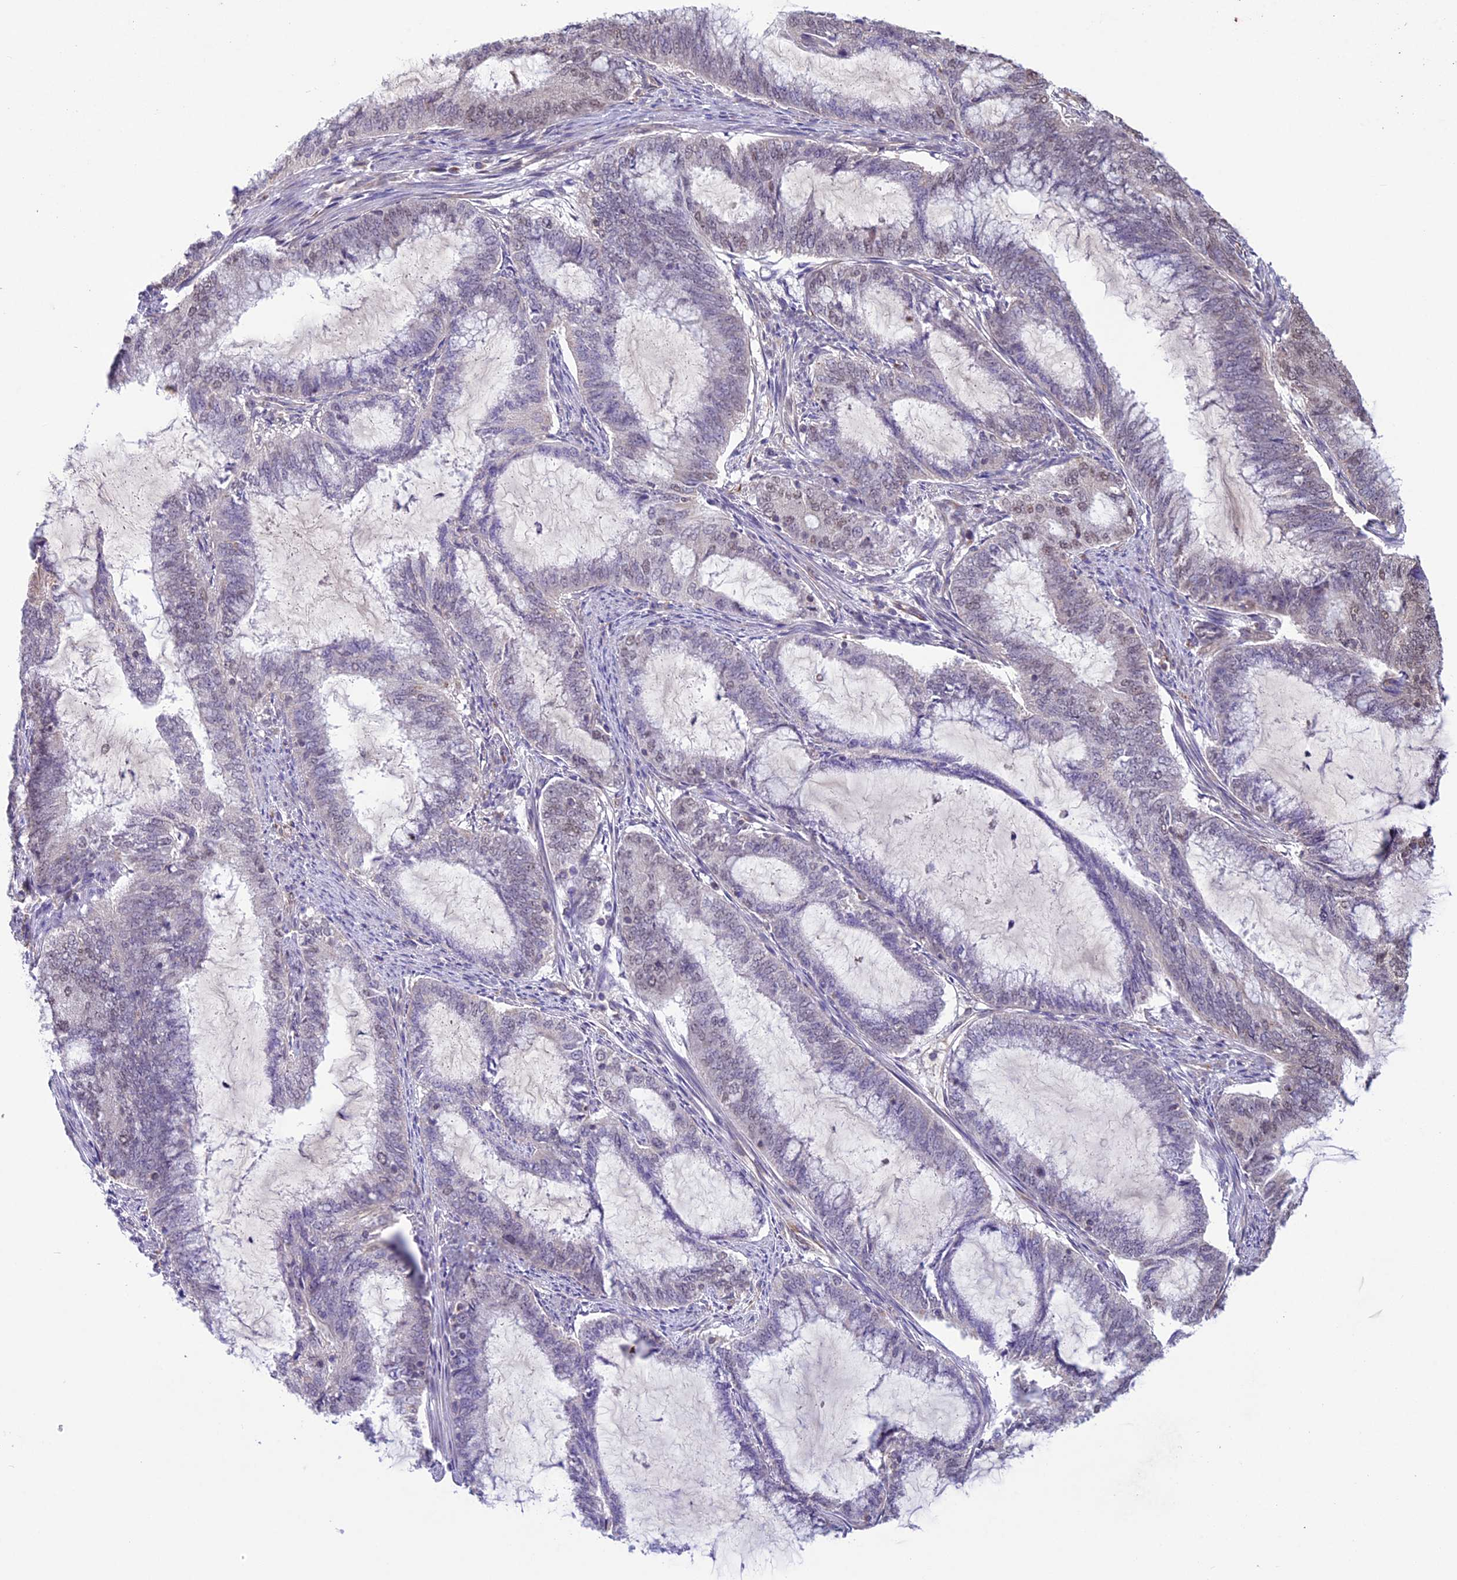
{"staining": {"intensity": "moderate", "quantity": "25%-75%", "location": "nuclear"}, "tissue": "endometrial cancer", "cell_type": "Tumor cells", "image_type": "cancer", "snomed": [{"axis": "morphology", "description": "Adenocarcinoma, NOS"}, {"axis": "topography", "description": "Endometrium"}], "caption": "Moderate nuclear staining for a protein is appreciated in approximately 25%-75% of tumor cells of adenocarcinoma (endometrial) using IHC.", "gene": "C3orf70", "patient": {"sex": "female", "age": 51}}